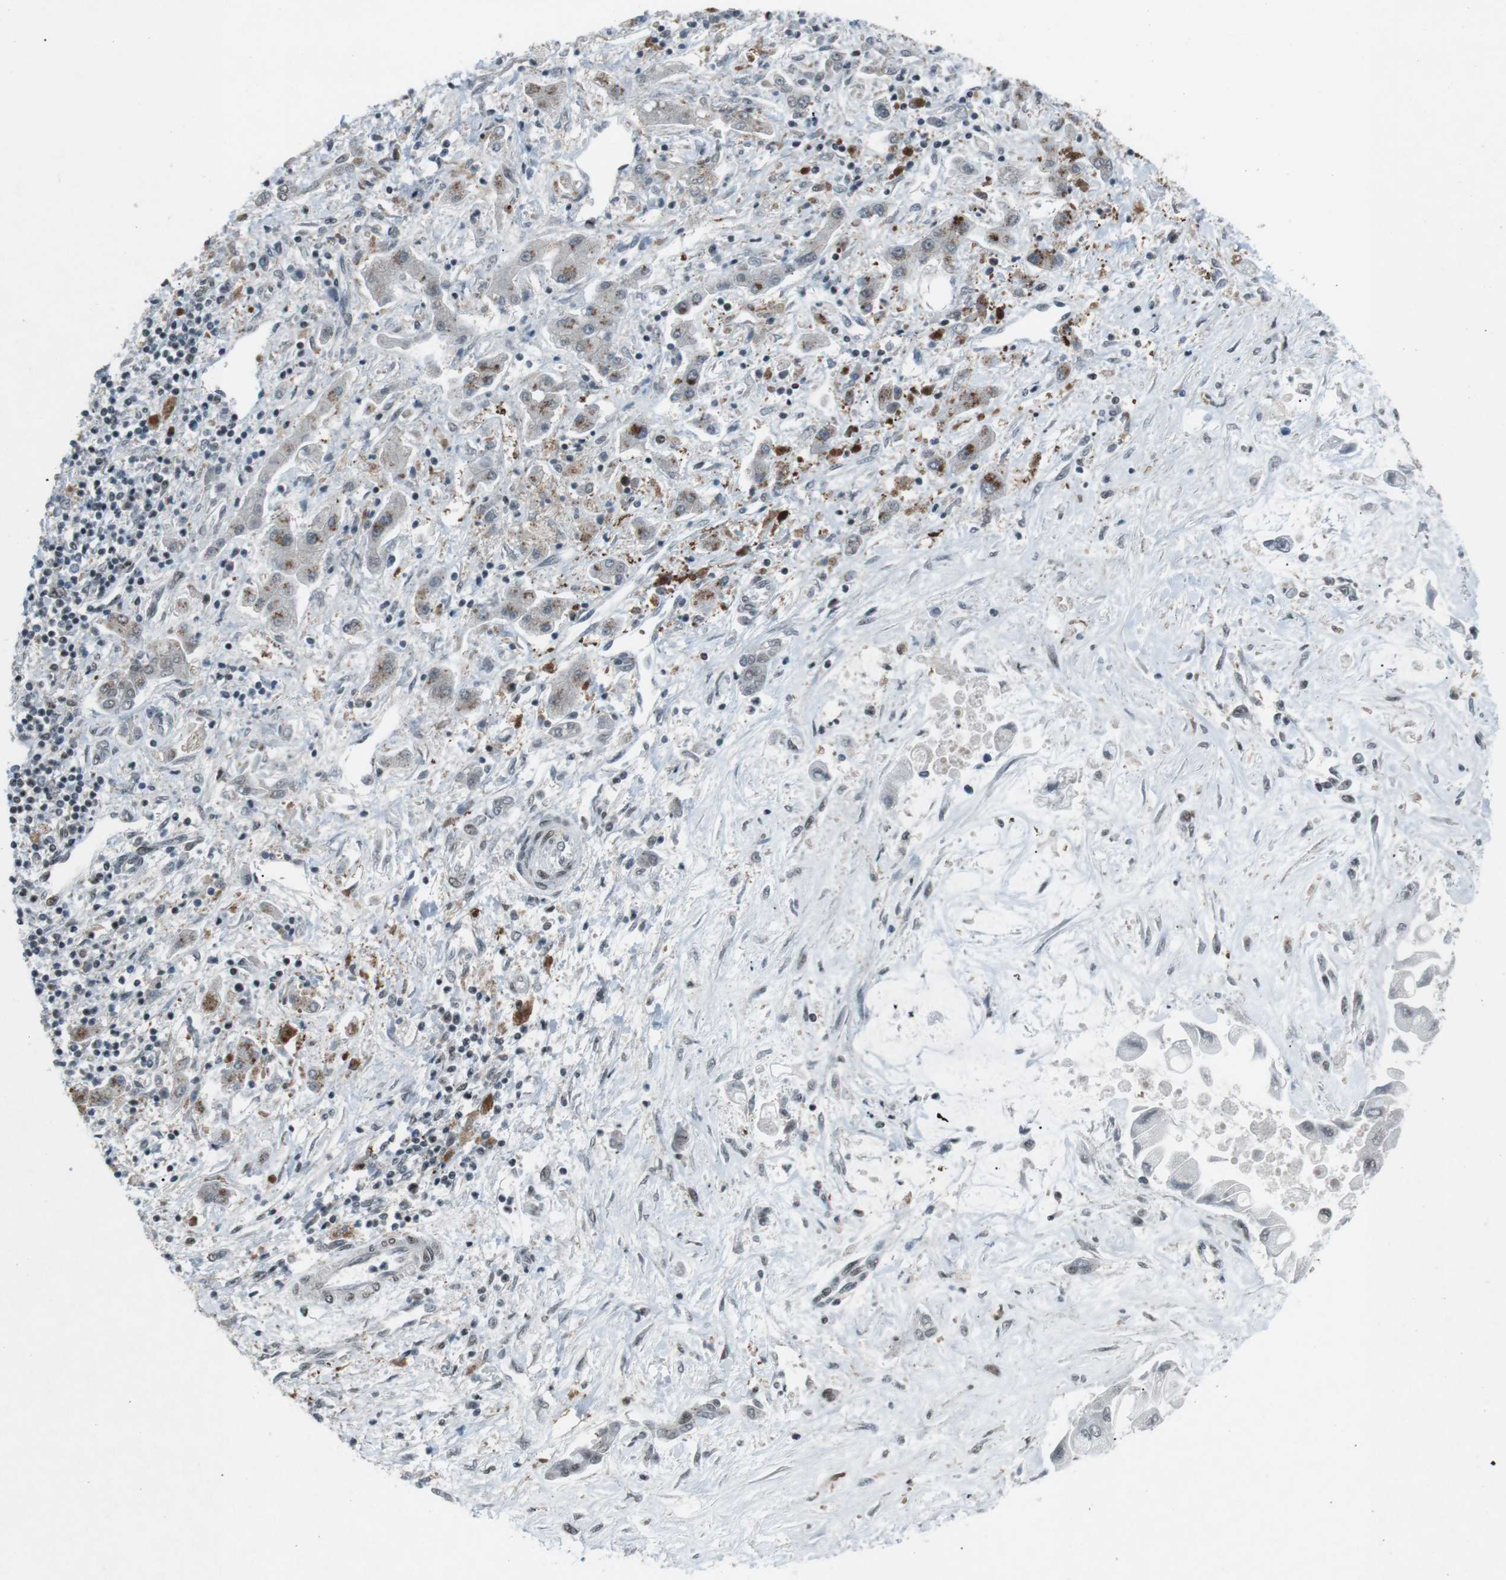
{"staining": {"intensity": "negative", "quantity": "none", "location": "none"}, "tissue": "liver cancer", "cell_type": "Tumor cells", "image_type": "cancer", "snomed": [{"axis": "morphology", "description": "Cholangiocarcinoma"}, {"axis": "topography", "description": "Liver"}], "caption": "Liver cancer (cholangiocarcinoma) was stained to show a protein in brown. There is no significant staining in tumor cells.", "gene": "TAF1", "patient": {"sex": "male", "age": 50}}